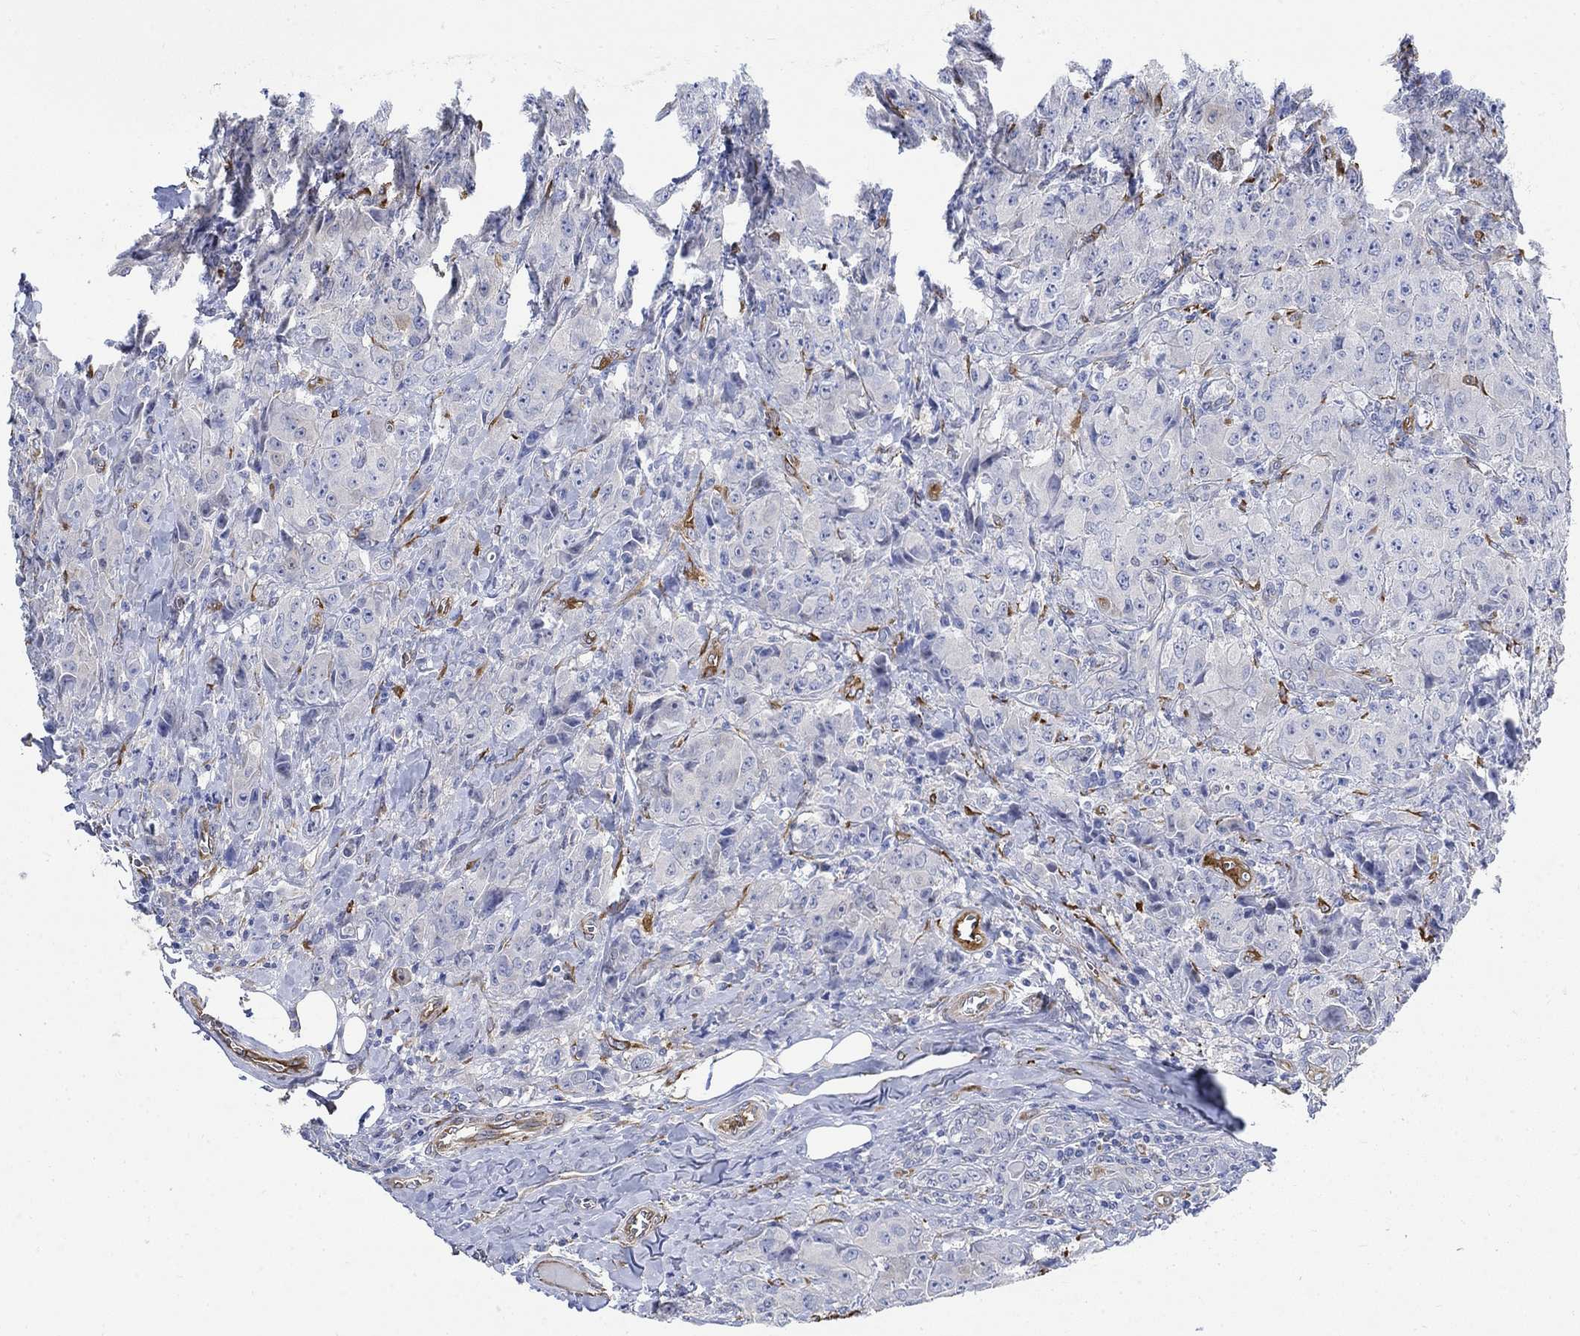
{"staining": {"intensity": "moderate", "quantity": "<25%", "location": "cytoplasmic/membranous"}, "tissue": "breast cancer", "cell_type": "Tumor cells", "image_type": "cancer", "snomed": [{"axis": "morphology", "description": "Duct carcinoma"}, {"axis": "topography", "description": "Breast"}], "caption": "An image of human breast cancer stained for a protein exhibits moderate cytoplasmic/membranous brown staining in tumor cells.", "gene": "TGM2", "patient": {"sex": "female", "age": 43}}